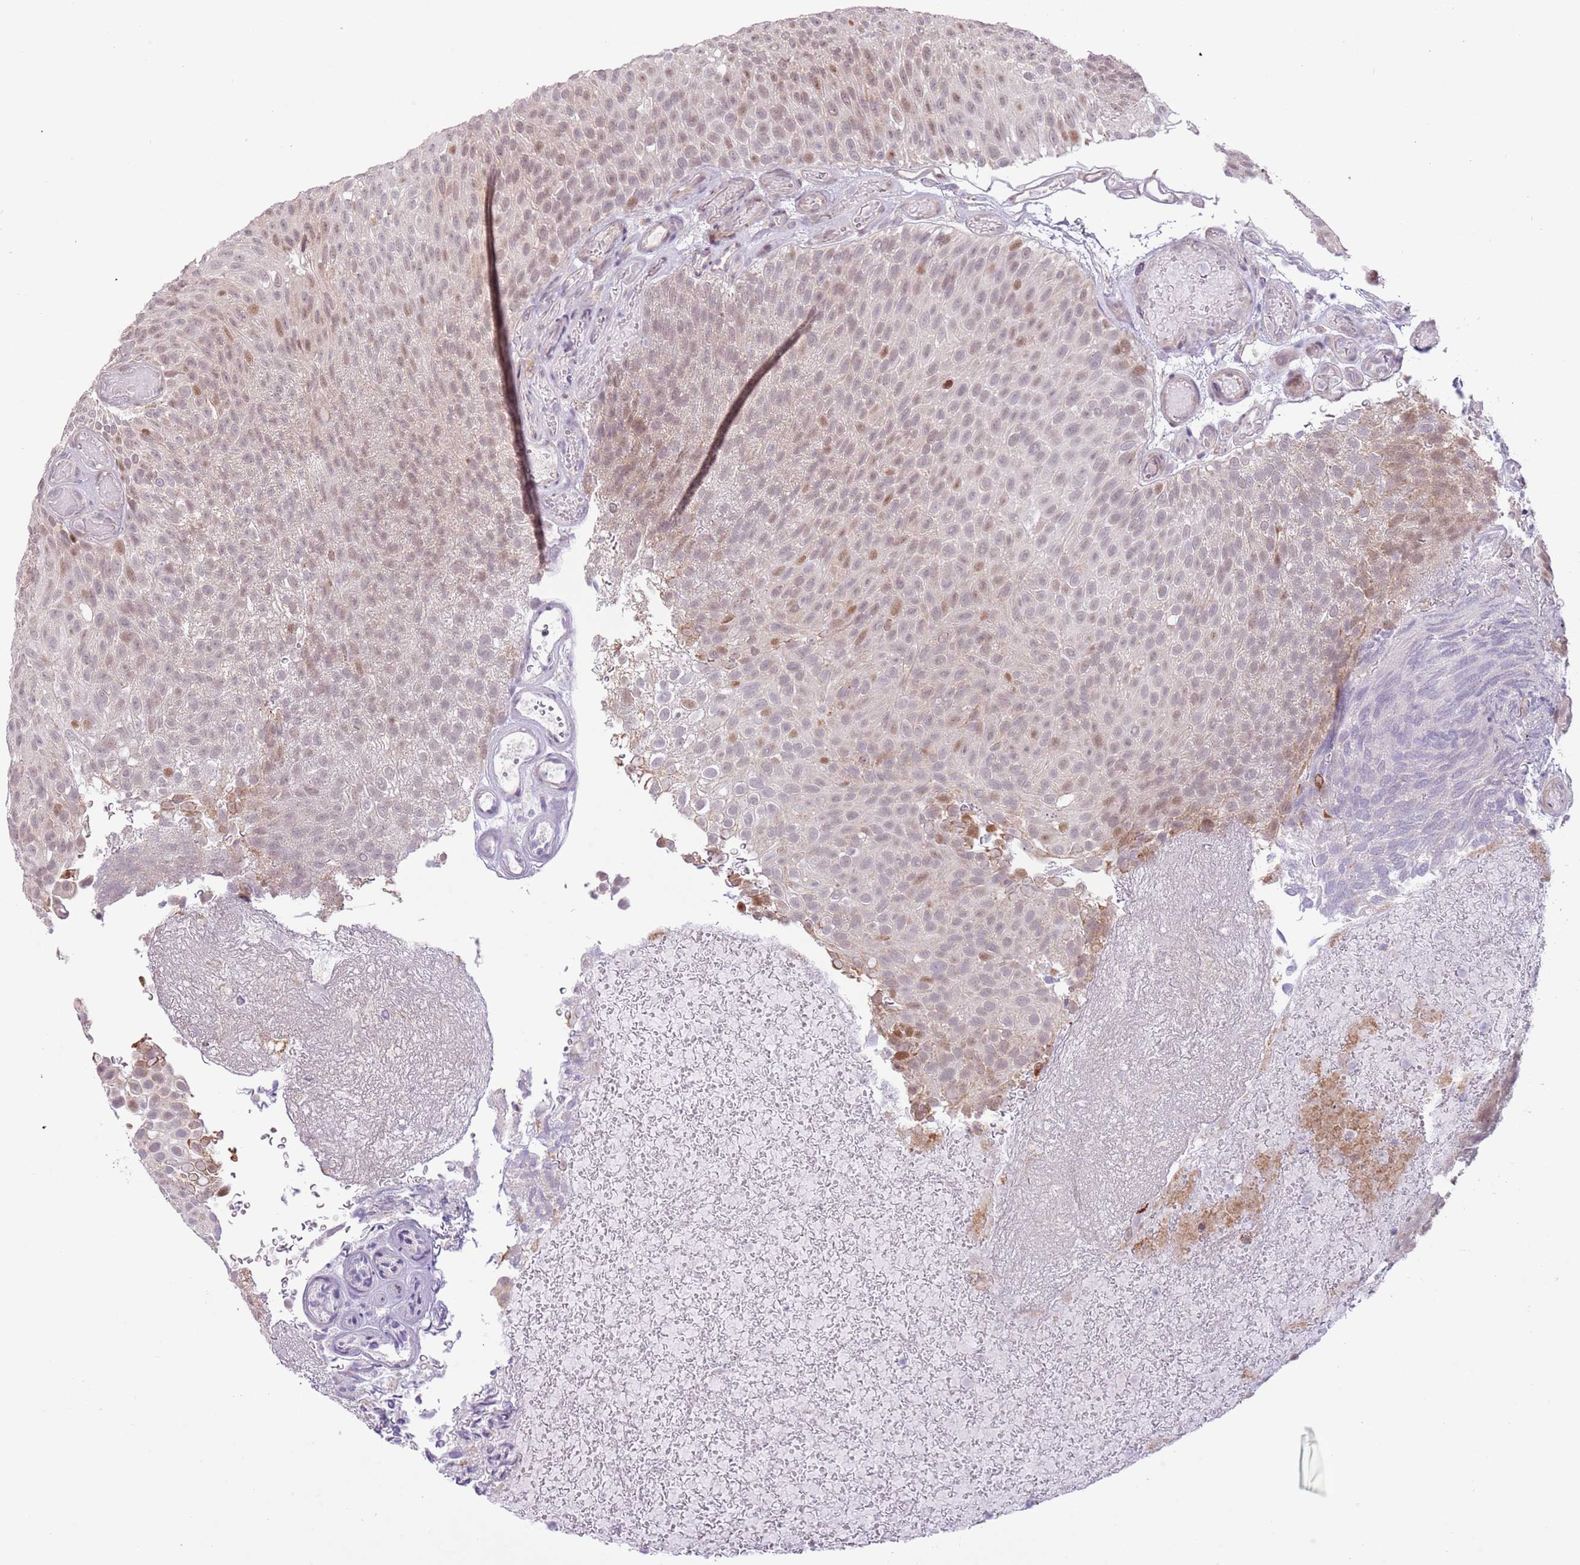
{"staining": {"intensity": "moderate", "quantity": "<25%", "location": "nuclear"}, "tissue": "urothelial cancer", "cell_type": "Tumor cells", "image_type": "cancer", "snomed": [{"axis": "morphology", "description": "Urothelial carcinoma, Low grade"}, {"axis": "topography", "description": "Urinary bladder"}], "caption": "Urothelial cancer stained with a brown dye exhibits moderate nuclear positive staining in about <25% of tumor cells.", "gene": "MLLT11", "patient": {"sex": "male", "age": 78}}